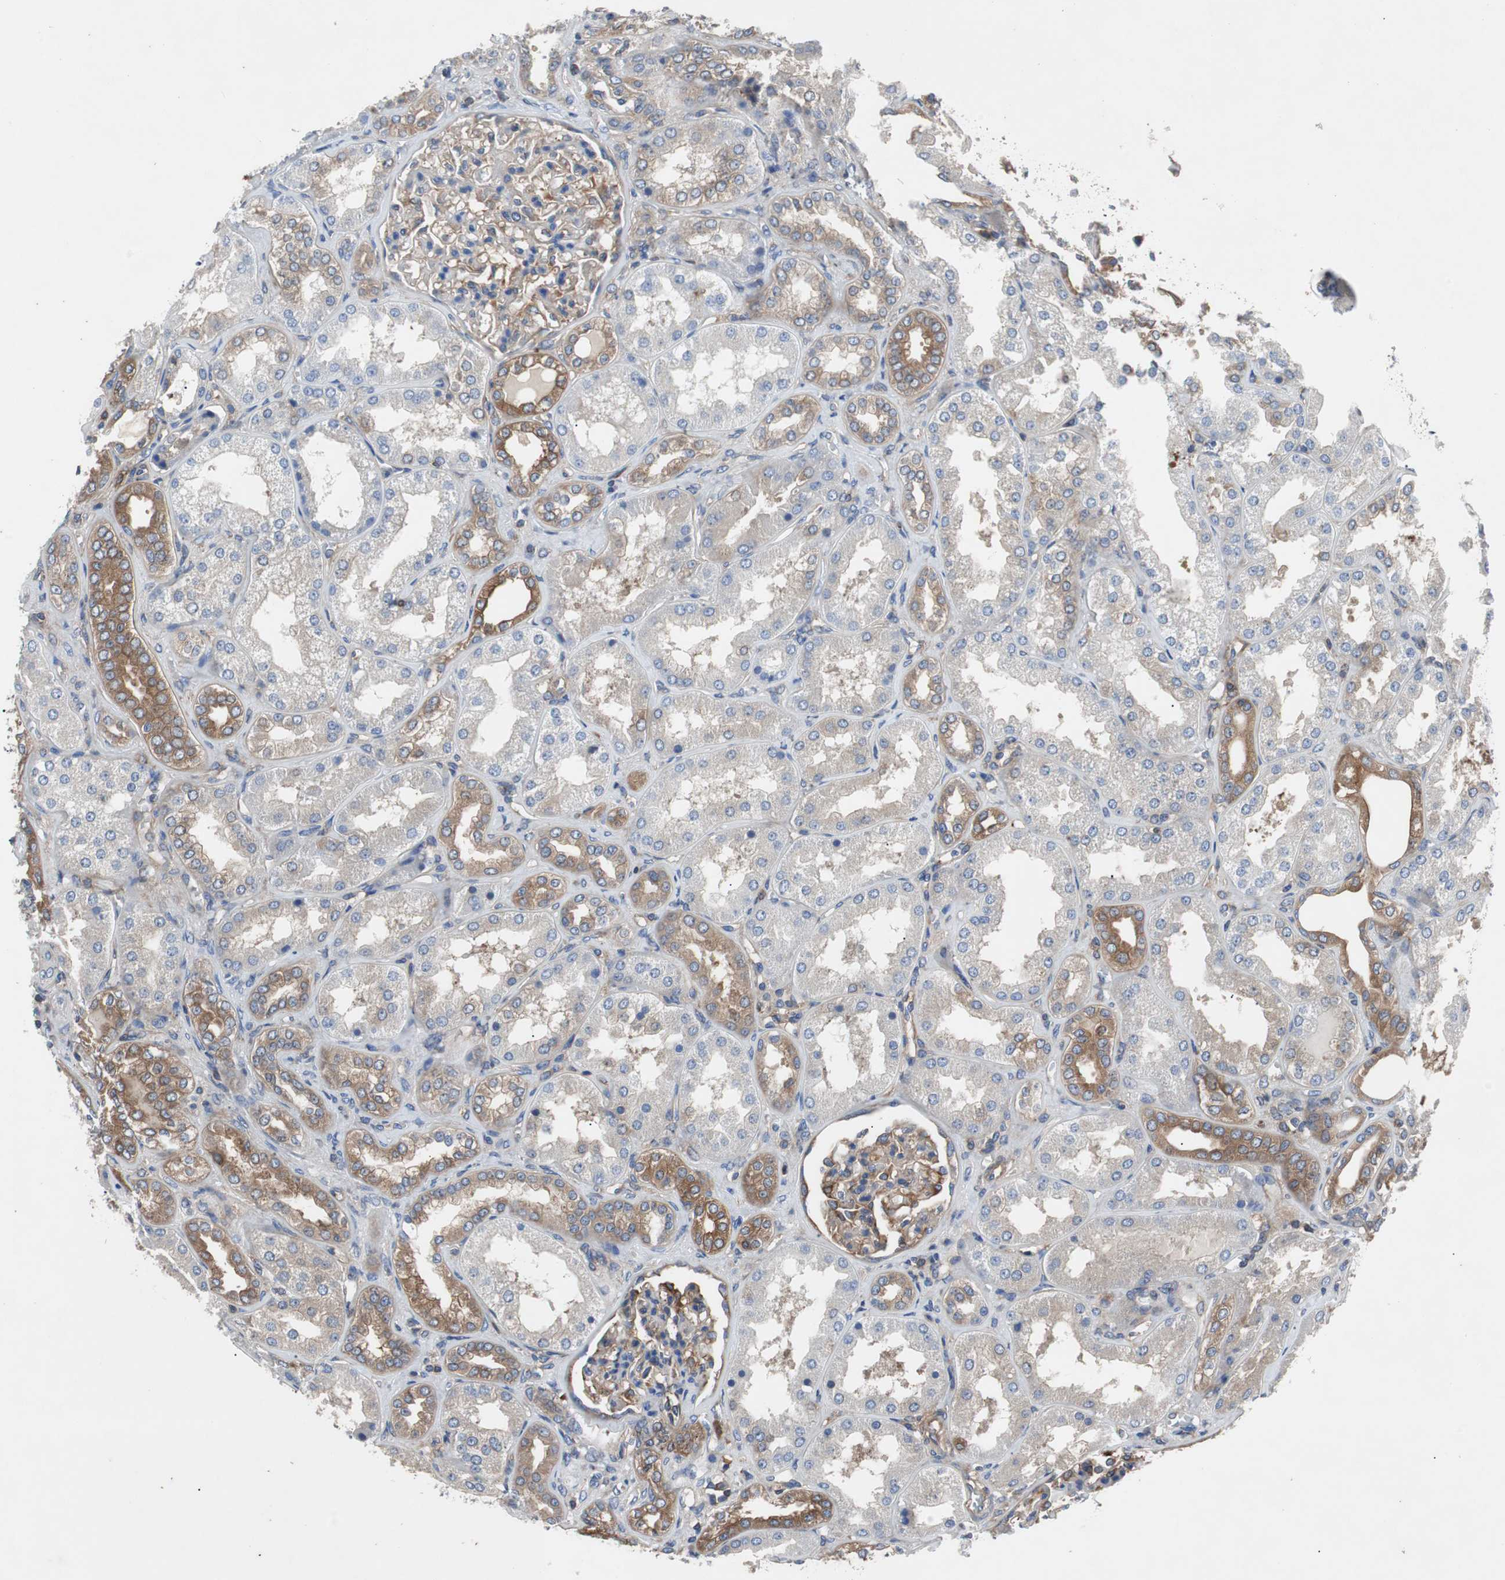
{"staining": {"intensity": "strong", "quantity": ">75%", "location": "cytoplasmic/membranous"}, "tissue": "kidney", "cell_type": "Cells in glomeruli", "image_type": "normal", "snomed": [{"axis": "morphology", "description": "Normal tissue, NOS"}, {"axis": "topography", "description": "Kidney"}], "caption": "Immunohistochemical staining of normal human kidney reveals strong cytoplasmic/membranous protein expression in about >75% of cells in glomeruli. Using DAB (3,3'-diaminobenzidine) (brown) and hematoxylin (blue) stains, captured at high magnification using brightfield microscopy.", "gene": "GYS1", "patient": {"sex": "female", "age": 56}}